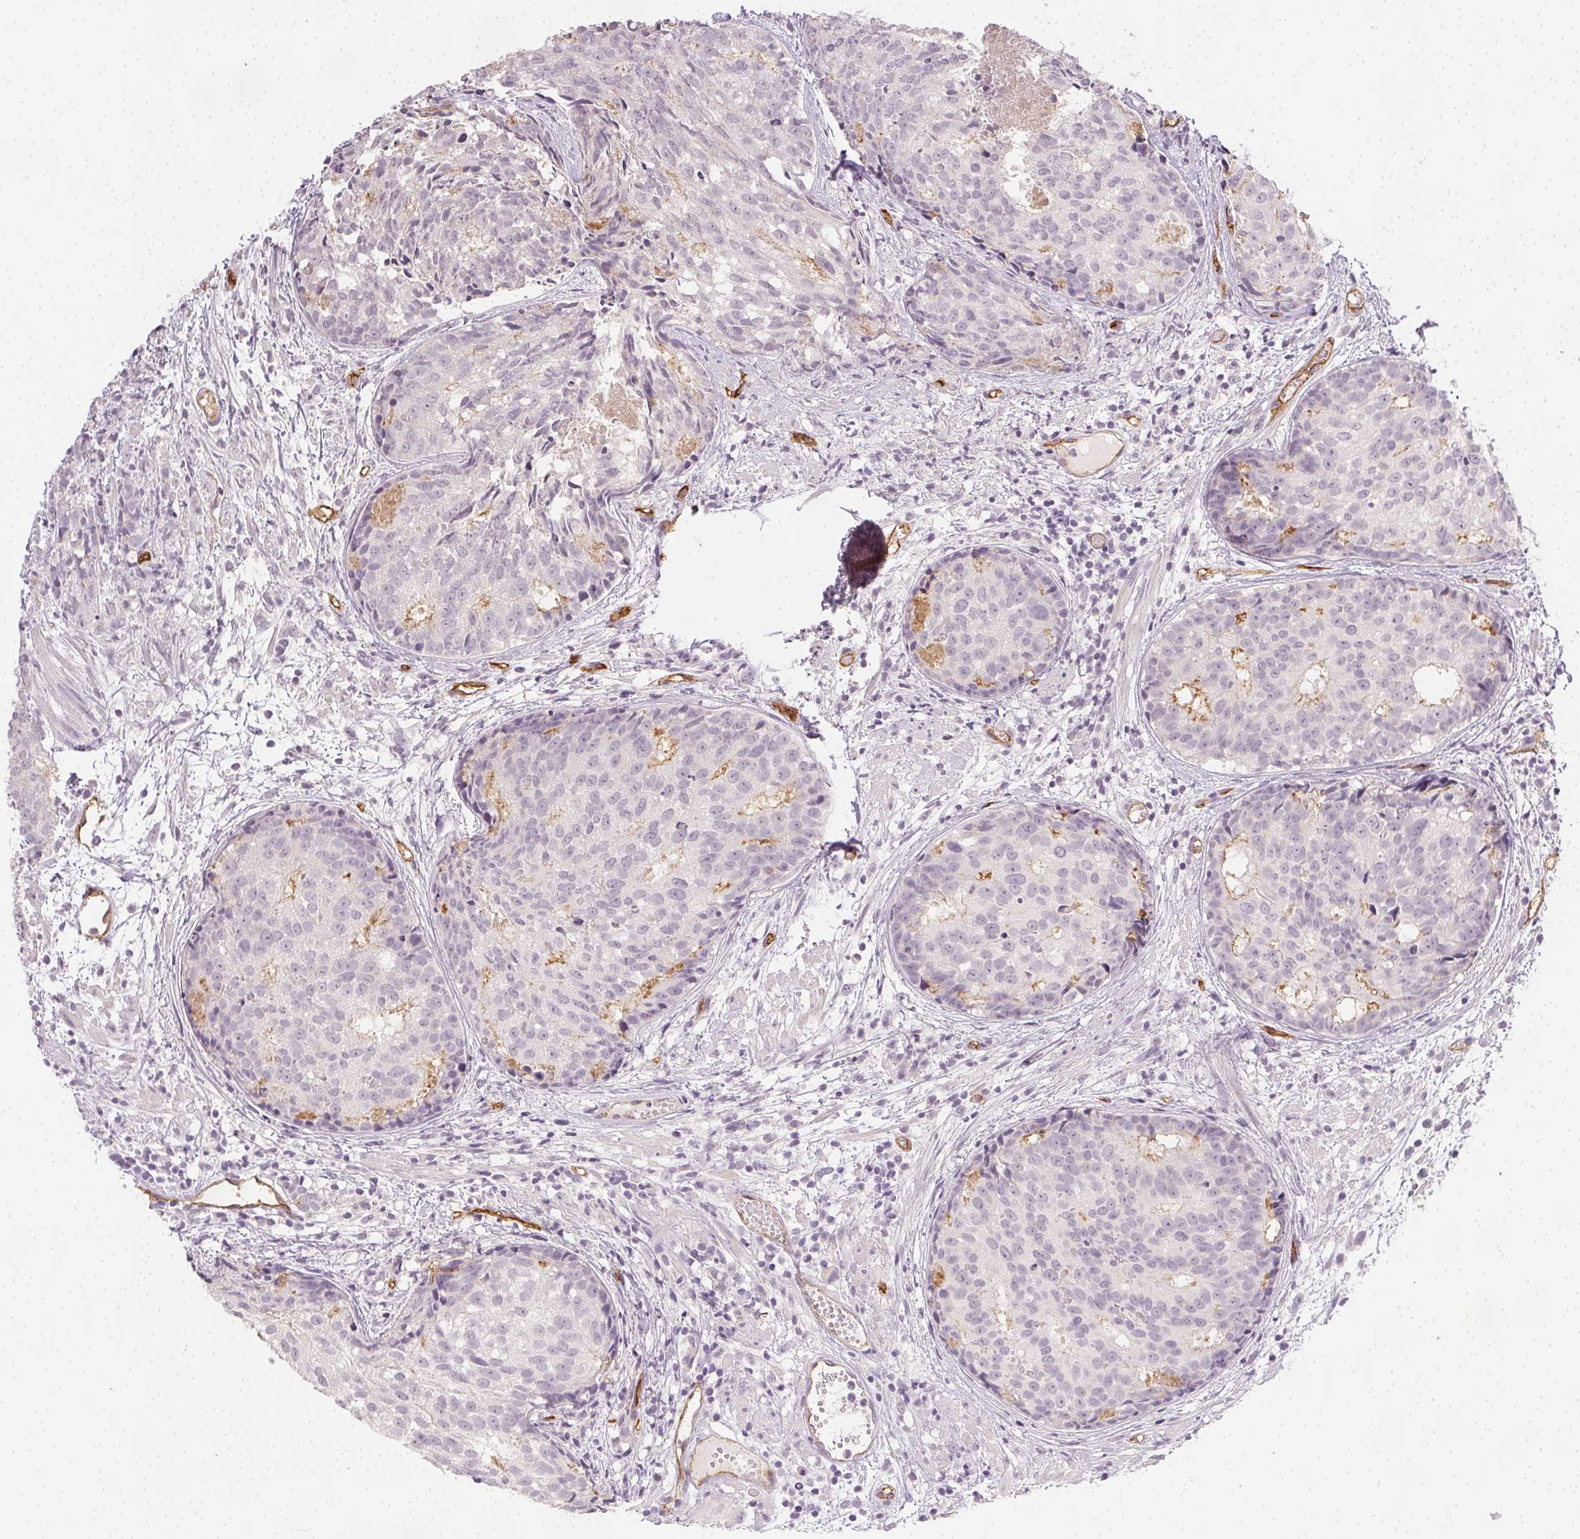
{"staining": {"intensity": "negative", "quantity": "none", "location": "none"}, "tissue": "prostate cancer", "cell_type": "Tumor cells", "image_type": "cancer", "snomed": [{"axis": "morphology", "description": "Adenocarcinoma, High grade"}, {"axis": "topography", "description": "Prostate"}], "caption": "The histopathology image shows no staining of tumor cells in adenocarcinoma (high-grade) (prostate).", "gene": "PODXL", "patient": {"sex": "male", "age": 58}}